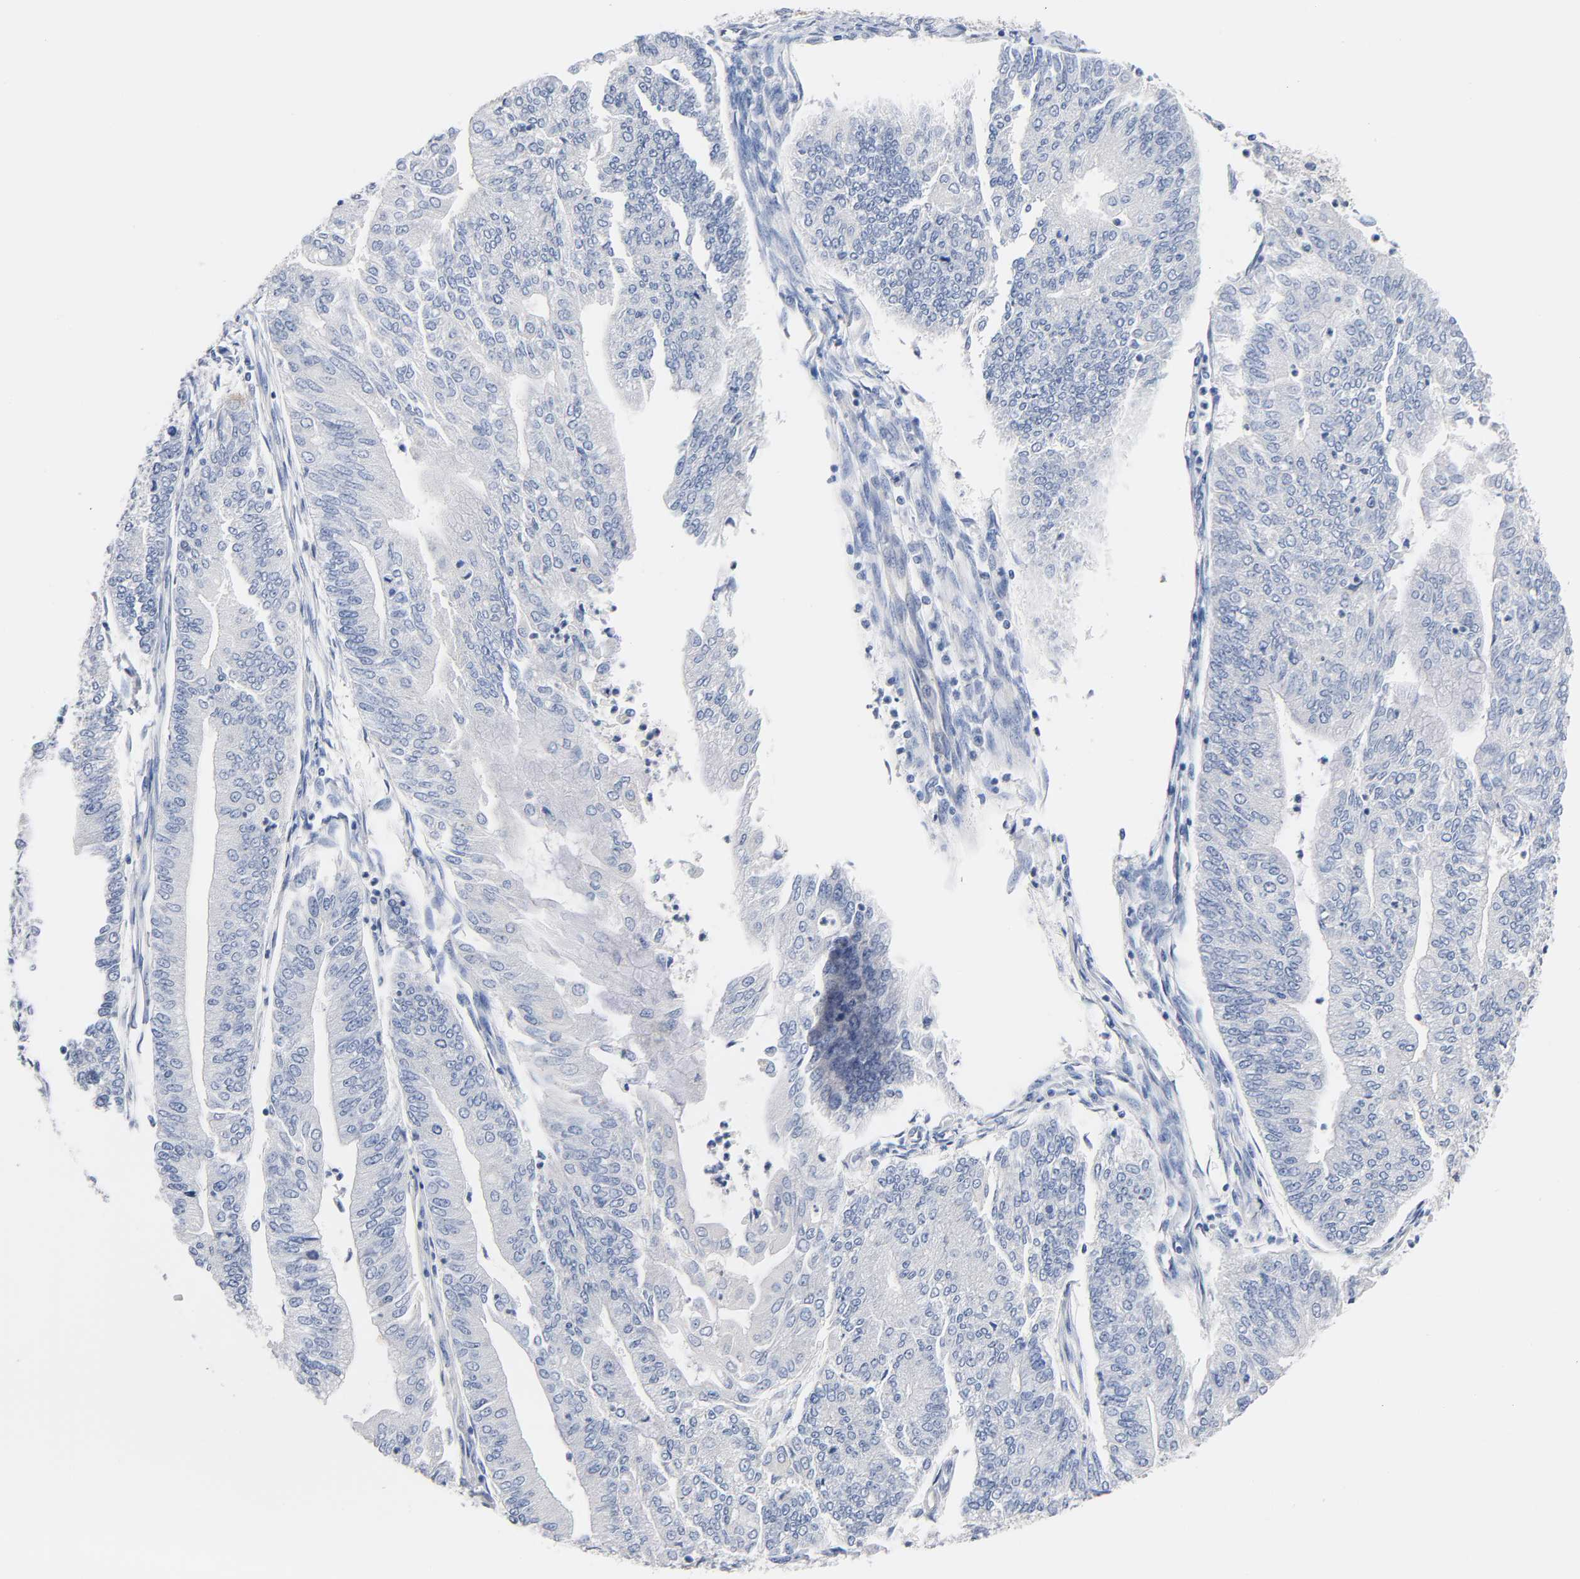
{"staining": {"intensity": "negative", "quantity": "none", "location": "none"}, "tissue": "endometrial cancer", "cell_type": "Tumor cells", "image_type": "cancer", "snomed": [{"axis": "morphology", "description": "Adenocarcinoma, NOS"}, {"axis": "topography", "description": "Endometrium"}], "caption": "Immunohistochemical staining of human endometrial adenocarcinoma reveals no significant staining in tumor cells.", "gene": "MALT1", "patient": {"sex": "female", "age": 59}}